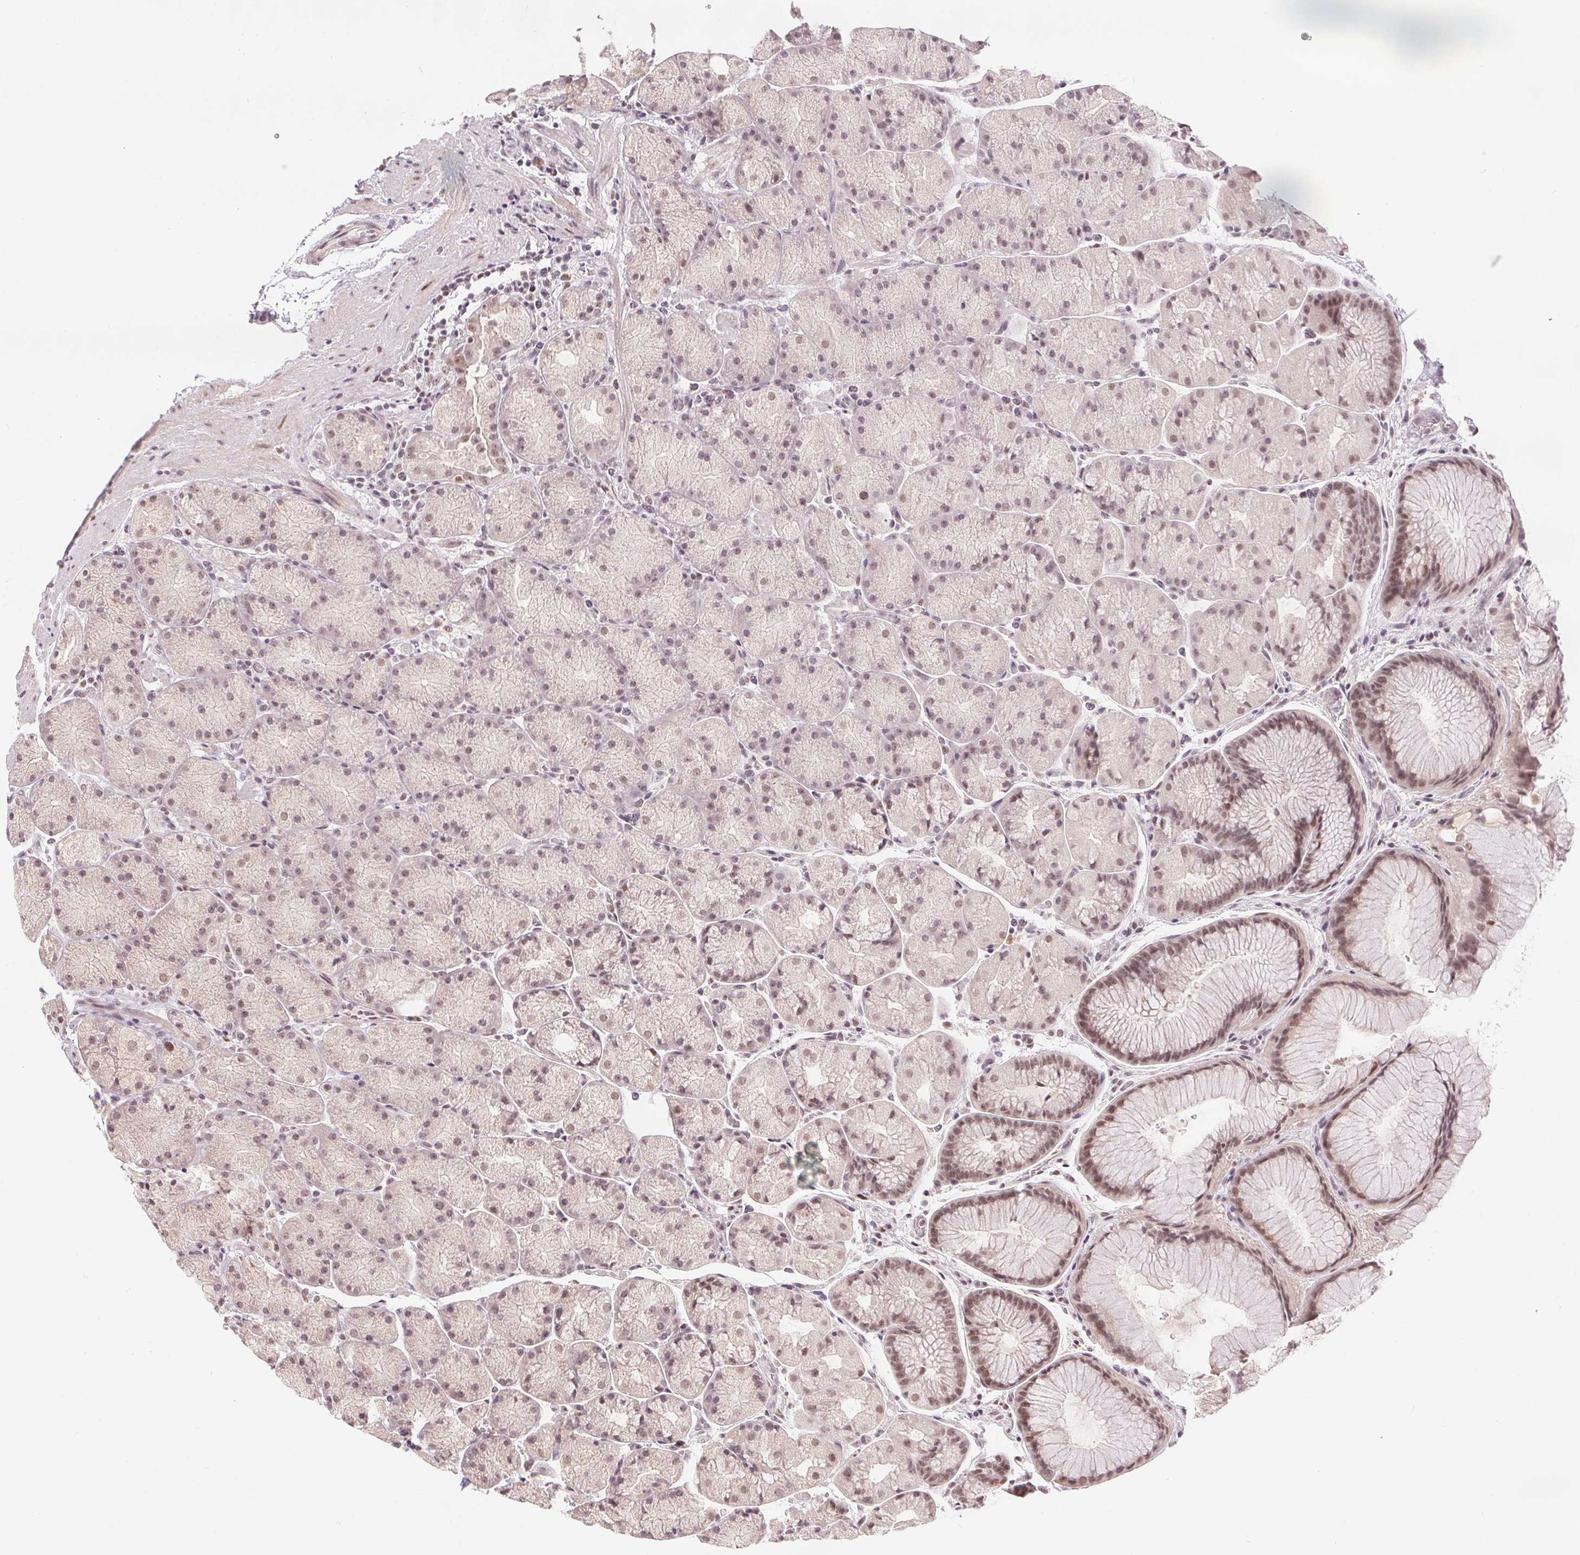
{"staining": {"intensity": "moderate", "quantity": "25%-75%", "location": "nuclear"}, "tissue": "stomach", "cell_type": "Glandular cells", "image_type": "normal", "snomed": [{"axis": "morphology", "description": "Normal tissue, NOS"}, {"axis": "topography", "description": "Stomach, upper"}, {"axis": "topography", "description": "Stomach"}], "caption": "A brown stain shows moderate nuclear staining of a protein in glandular cells of normal stomach.", "gene": "DEK", "patient": {"sex": "male", "age": 48}}